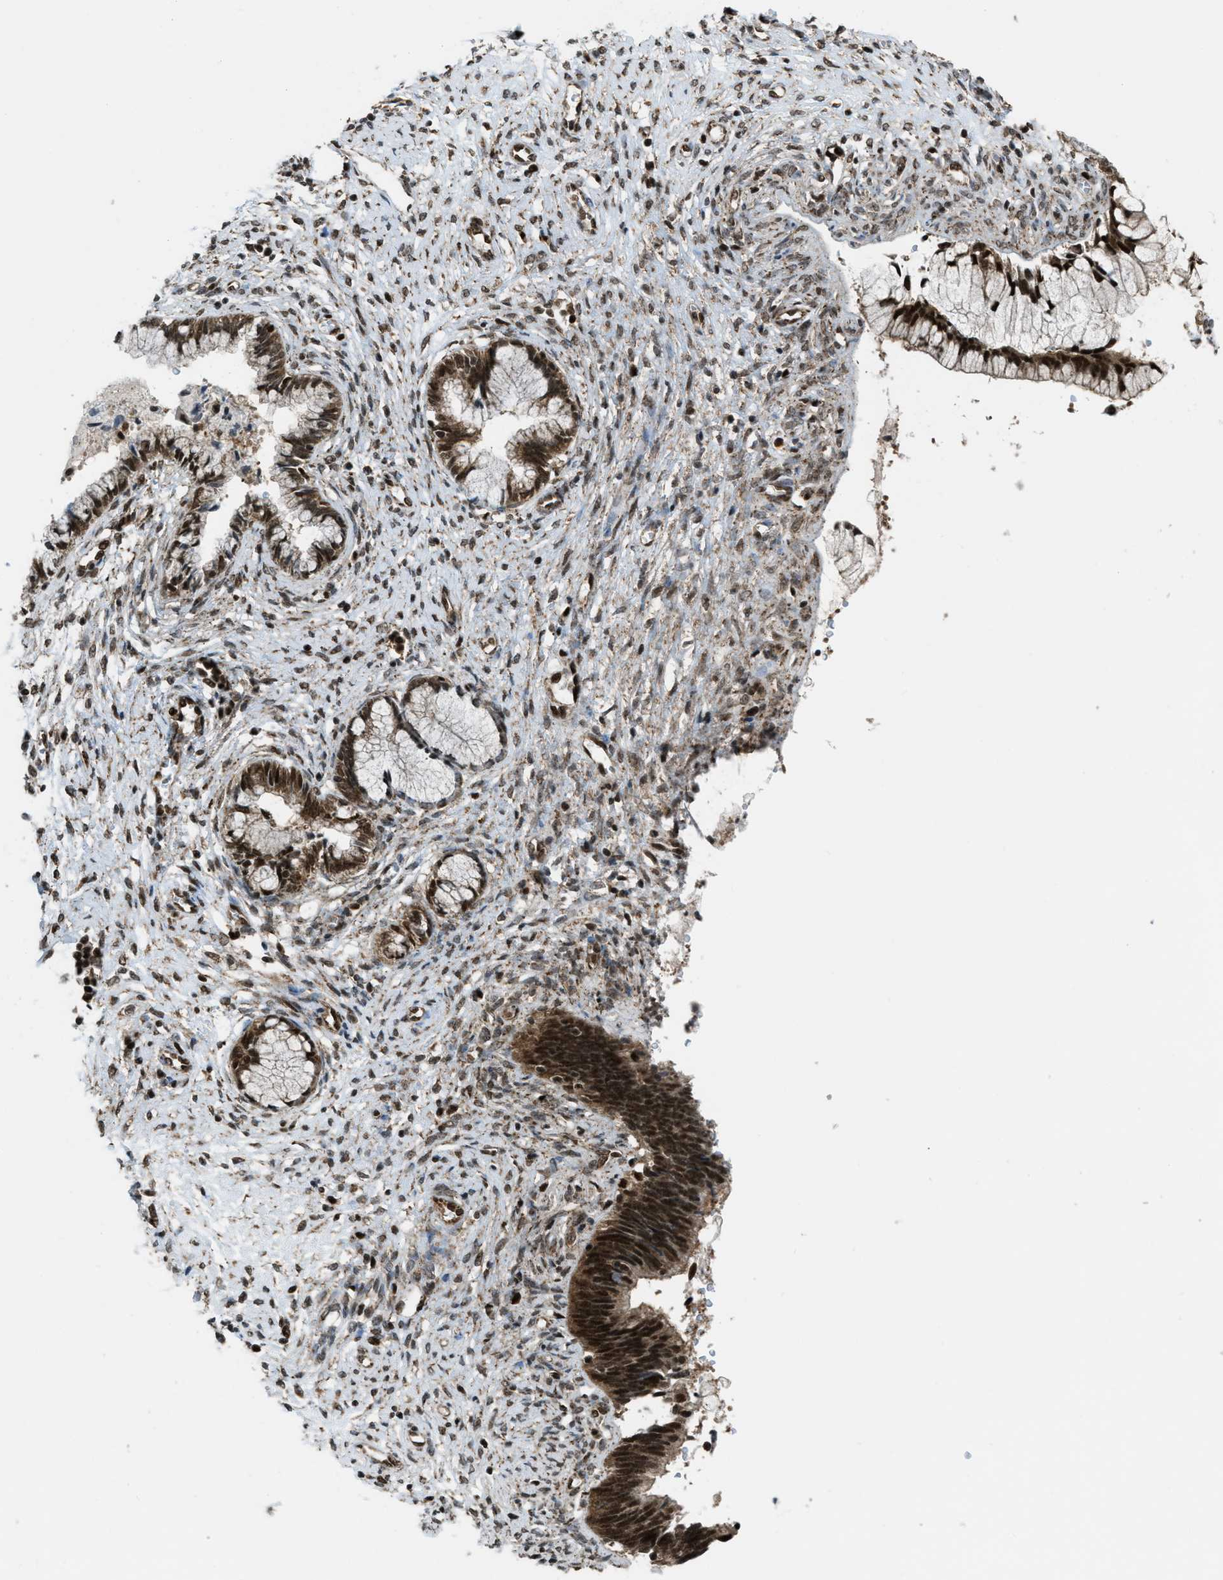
{"staining": {"intensity": "moderate", "quantity": ">75%", "location": "cytoplasmic/membranous,nuclear"}, "tissue": "cervical cancer", "cell_type": "Tumor cells", "image_type": "cancer", "snomed": [{"axis": "morphology", "description": "Adenocarcinoma, NOS"}, {"axis": "topography", "description": "Cervix"}], "caption": "Moderate cytoplasmic/membranous and nuclear staining for a protein is seen in about >75% of tumor cells of cervical cancer using immunohistochemistry (IHC).", "gene": "TNPO1", "patient": {"sex": "female", "age": 44}}